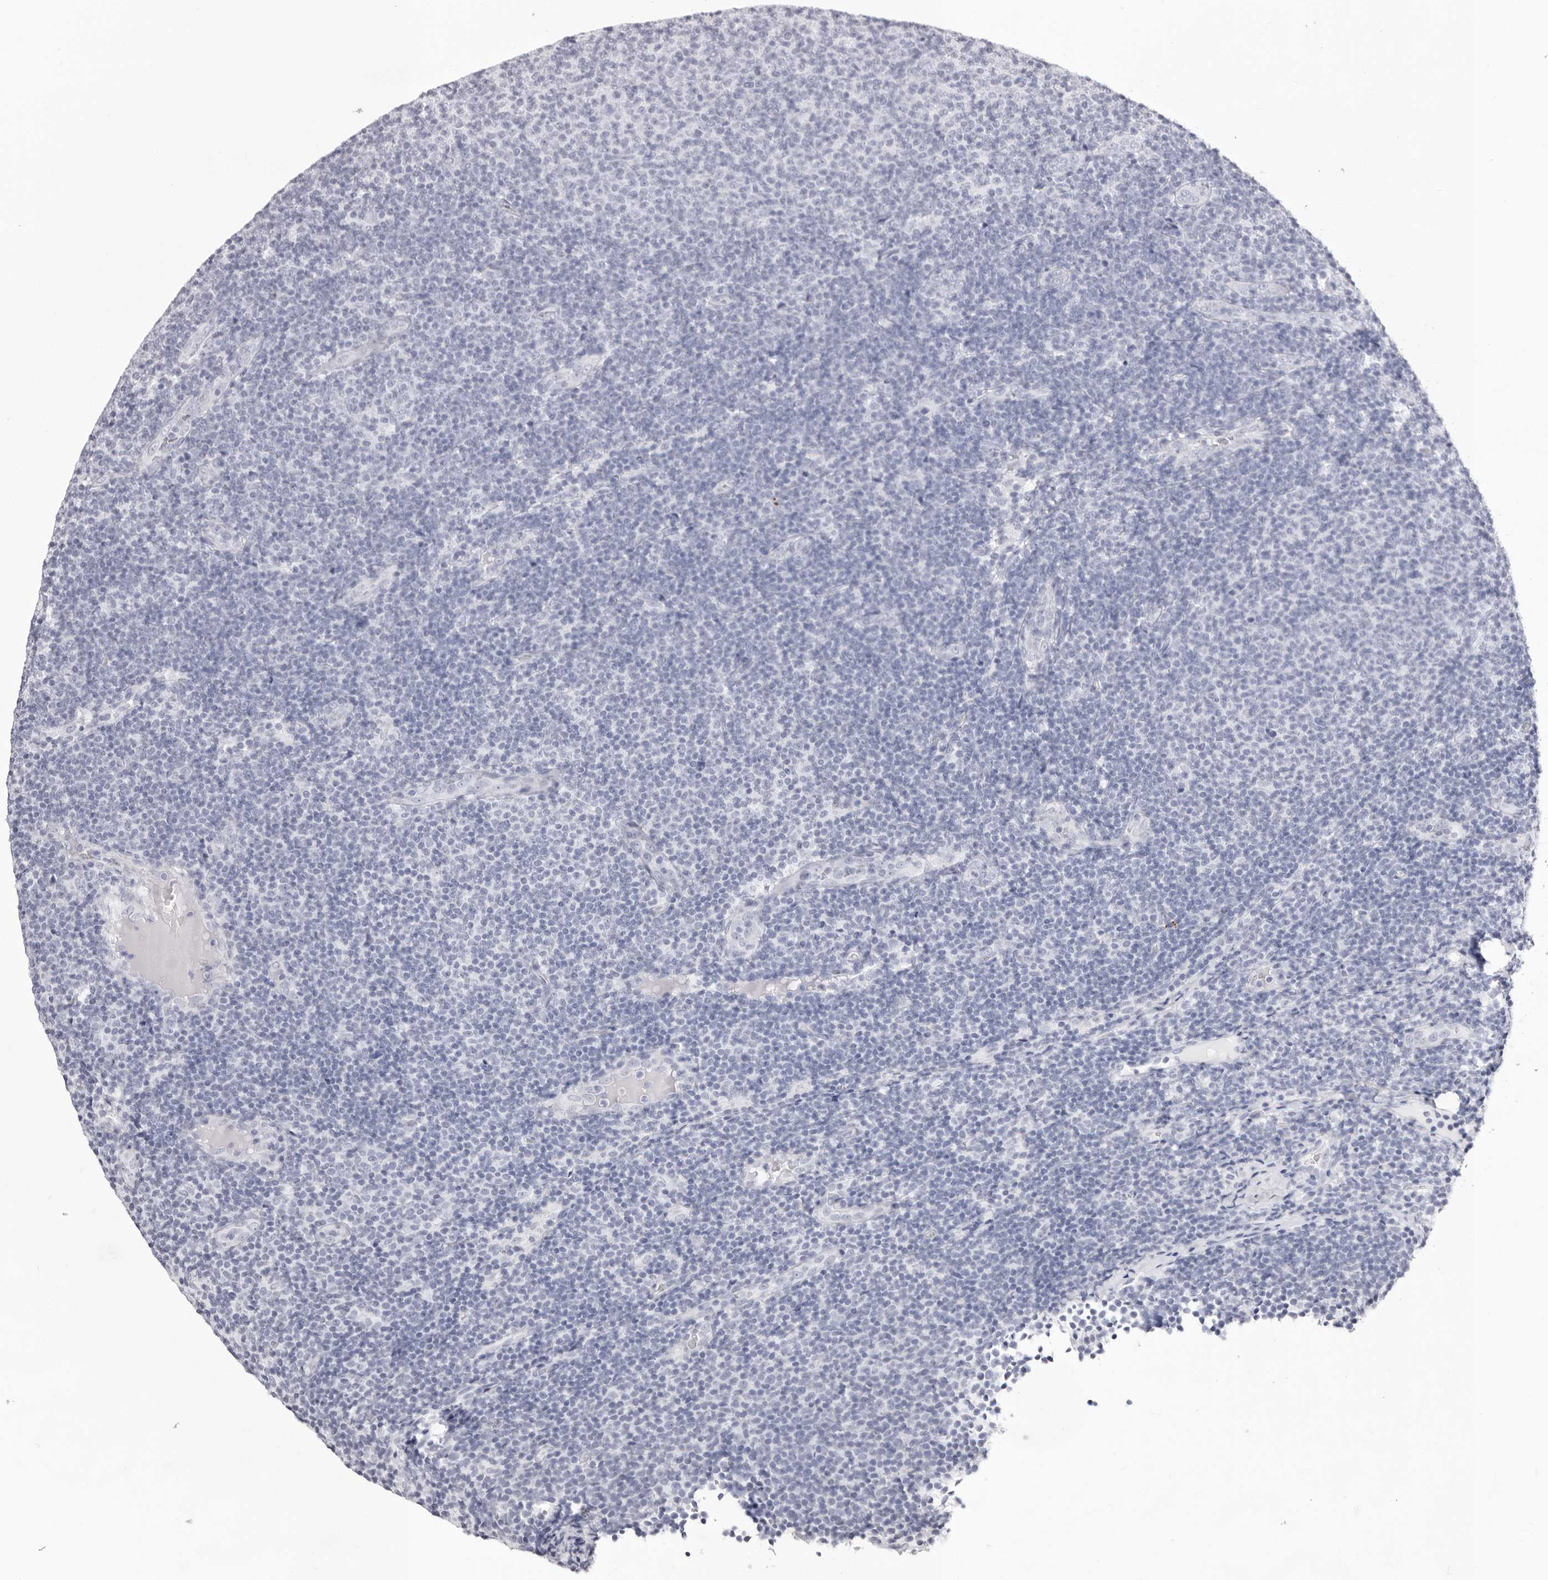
{"staining": {"intensity": "negative", "quantity": "none", "location": "none"}, "tissue": "lymphoma", "cell_type": "Tumor cells", "image_type": "cancer", "snomed": [{"axis": "morphology", "description": "Malignant lymphoma, non-Hodgkin's type, Low grade"}, {"axis": "topography", "description": "Lymph node"}], "caption": "Immunohistochemical staining of lymphoma demonstrates no significant staining in tumor cells.", "gene": "INSL3", "patient": {"sex": "male", "age": 66}}